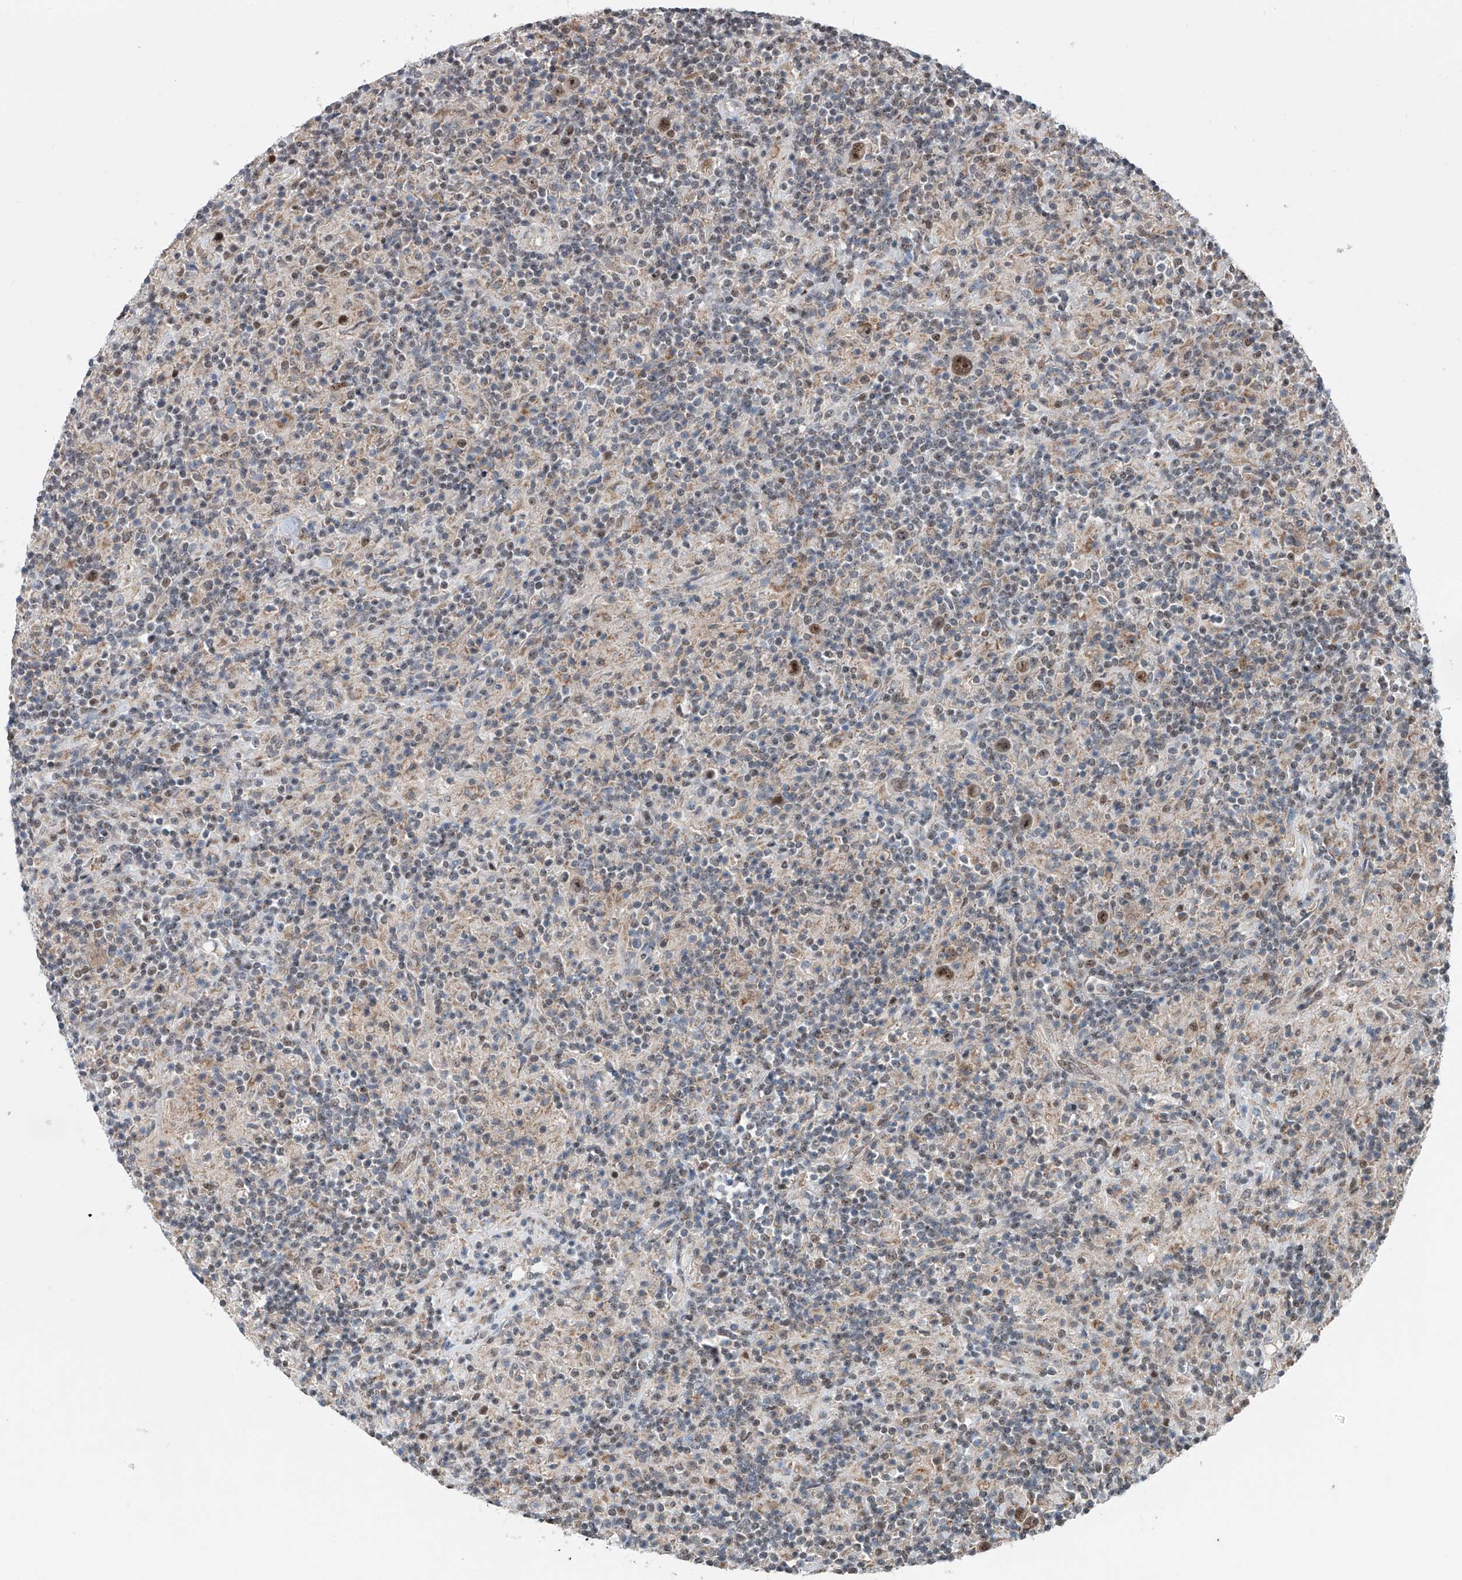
{"staining": {"intensity": "moderate", "quantity": ">75%", "location": "nuclear"}, "tissue": "lymphoma", "cell_type": "Tumor cells", "image_type": "cancer", "snomed": [{"axis": "morphology", "description": "Hodgkin's disease, NOS"}, {"axis": "topography", "description": "Lymph node"}], "caption": "This is an image of immunohistochemistry staining of Hodgkin's disease, which shows moderate staining in the nuclear of tumor cells.", "gene": "SDE2", "patient": {"sex": "male", "age": 70}}